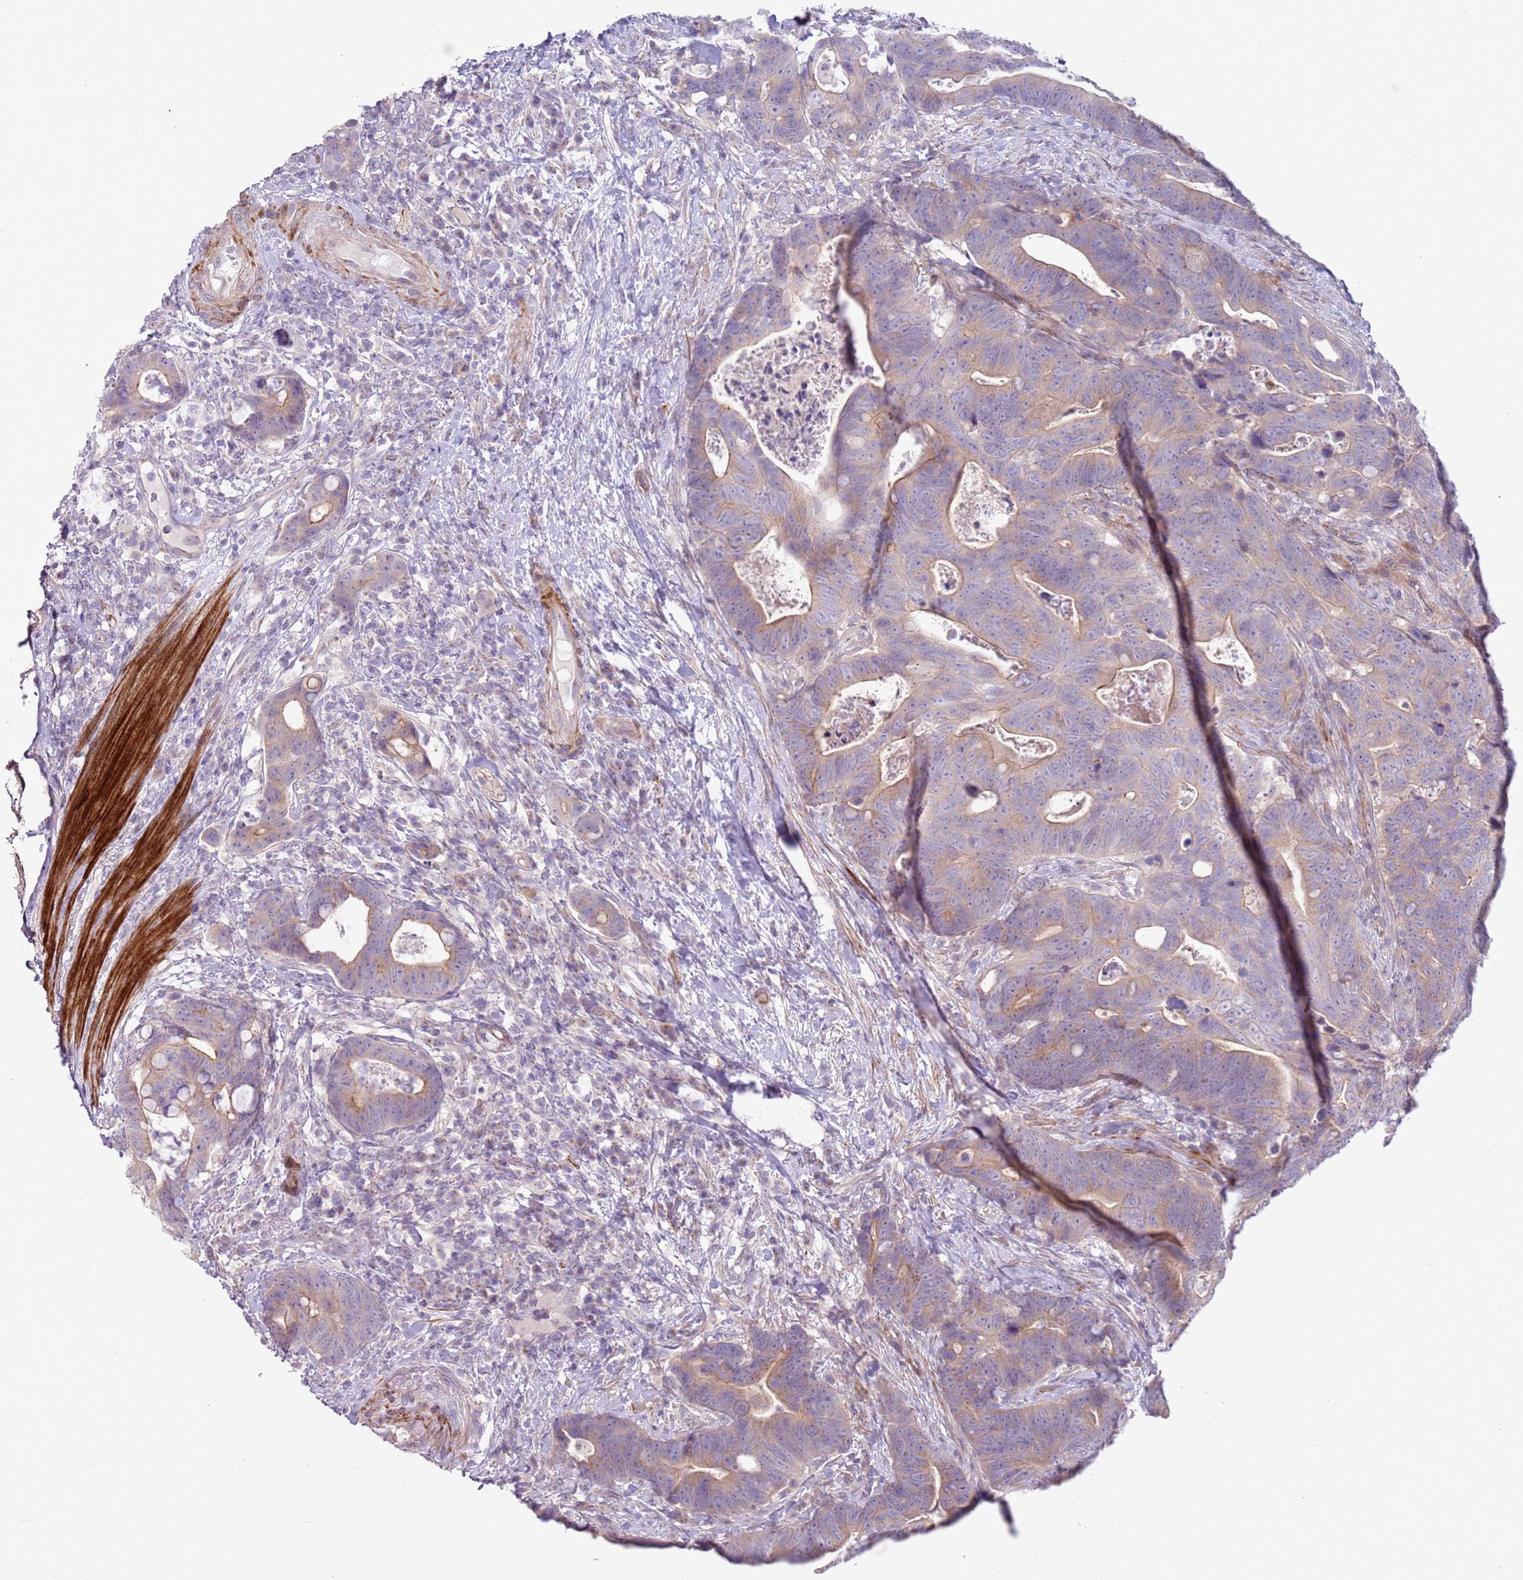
{"staining": {"intensity": "weak", "quantity": "25%-75%", "location": "cytoplasmic/membranous"}, "tissue": "colorectal cancer", "cell_type": "Tumor cells", "image_type": "cancer", "snomed": [{"axis": "morphology", "description": "Adenocarcinoma, NOS"}, {"axis": "topography", "description": "Colon"}], "caption": "Protein staining displays weak cytoplasmic/membranous expression in approximately 25%-75% of tumor cells in adenocarcinoma (colorectal). Nuclei are stained in blue.", "gene": "ZNF239", "patient": {"sex": "female", "age": 82}}